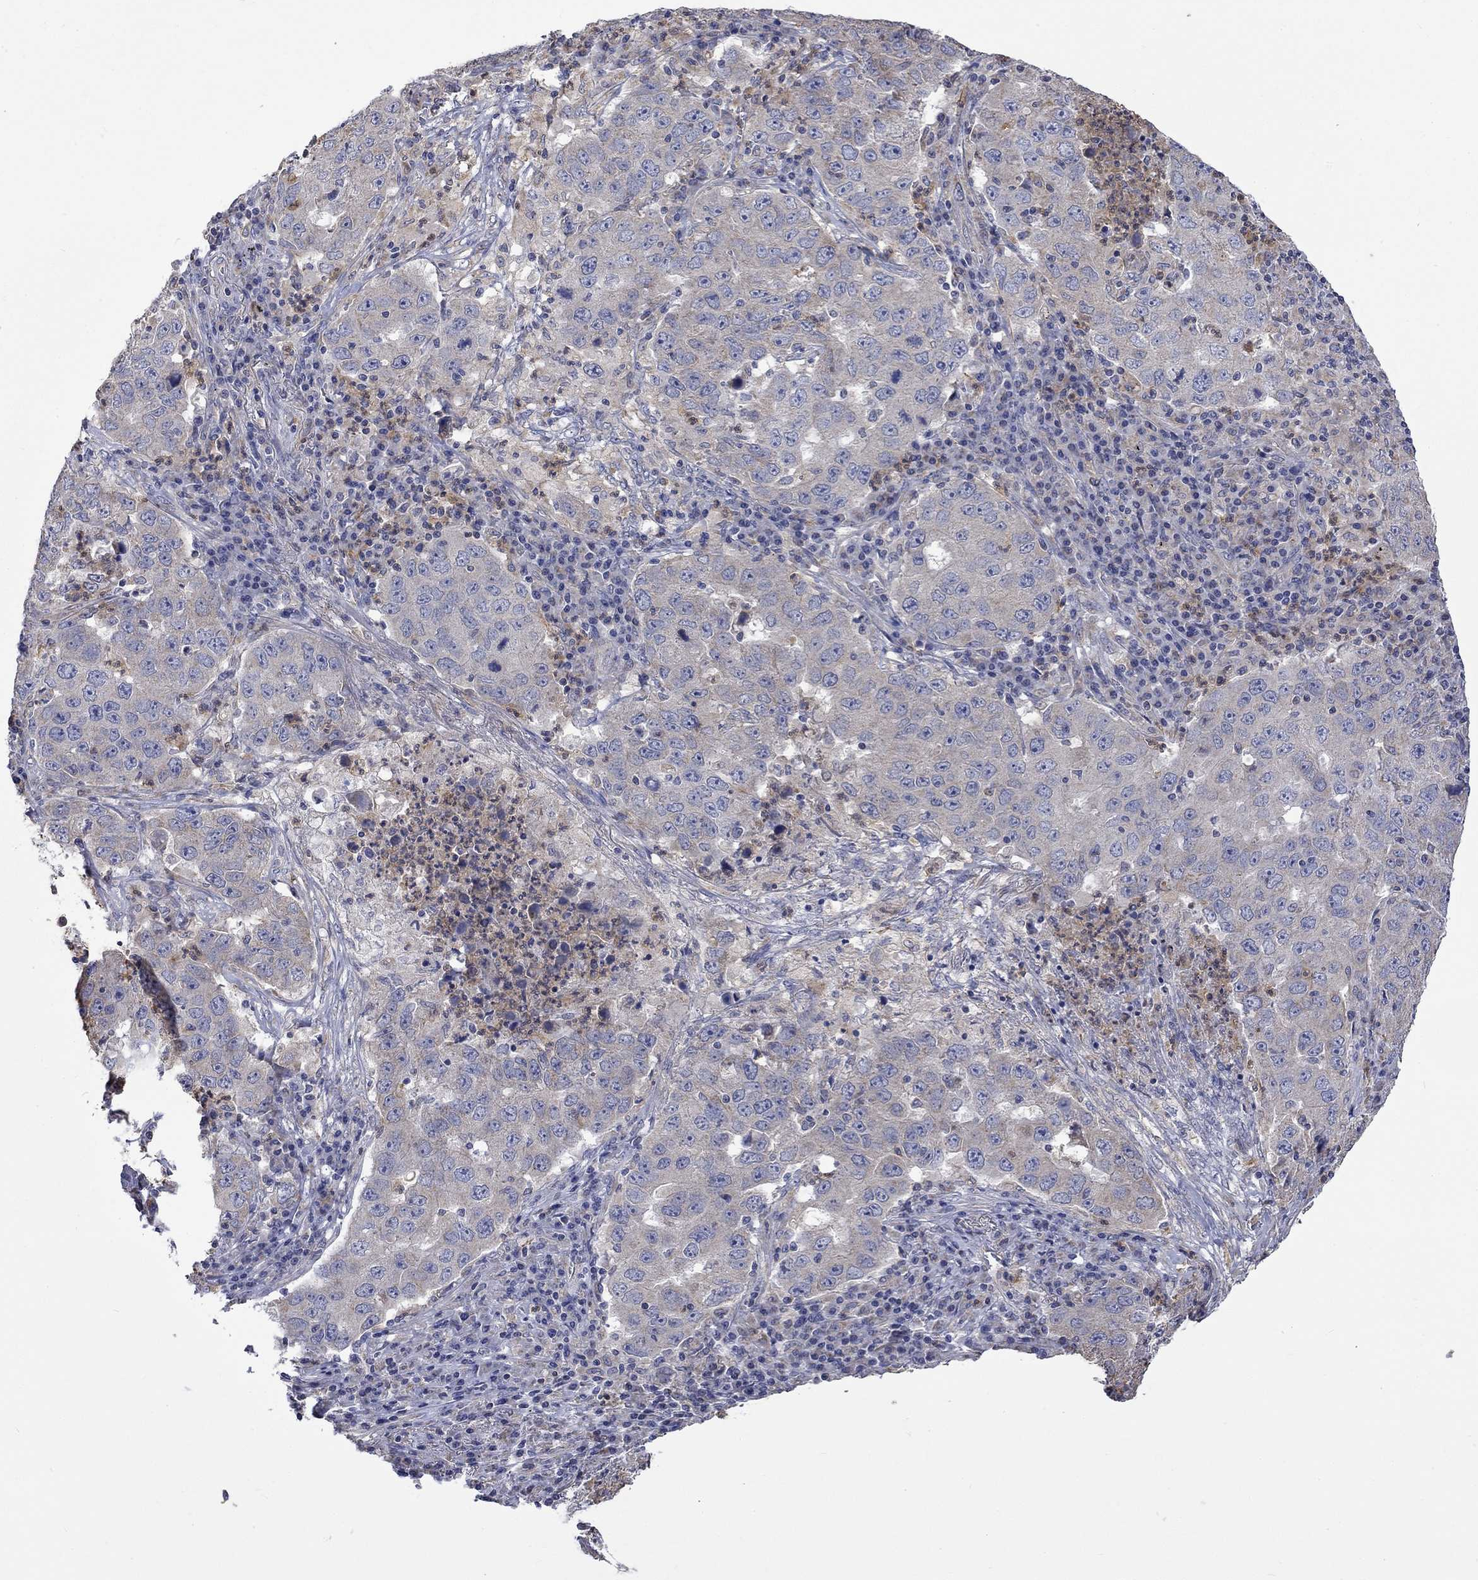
{"staining": {"intensity": "negative", "quantity": "none", "location": "none"}, "tissue": "lung cancer", "cell_type": "Tumor cells", "image_type": "cancer", "snomed": [{"axis": "morphology", "description": "Adenocarcinoma, NOS"}, {"axis": "topography", "description": "Lung"}], "caption": "This is a micrograph of immunohistochemistry (IHC) staining of lung cancer, which shows no positivity in tumor cells. Brightfield microscopy of immunohistochemistry (IHC) stained with DAB (brown) and hematoxylin (blue), captured at high magnification.", "gene": "CAMKK2", "patient": {"sex": "male", "age": 73}}